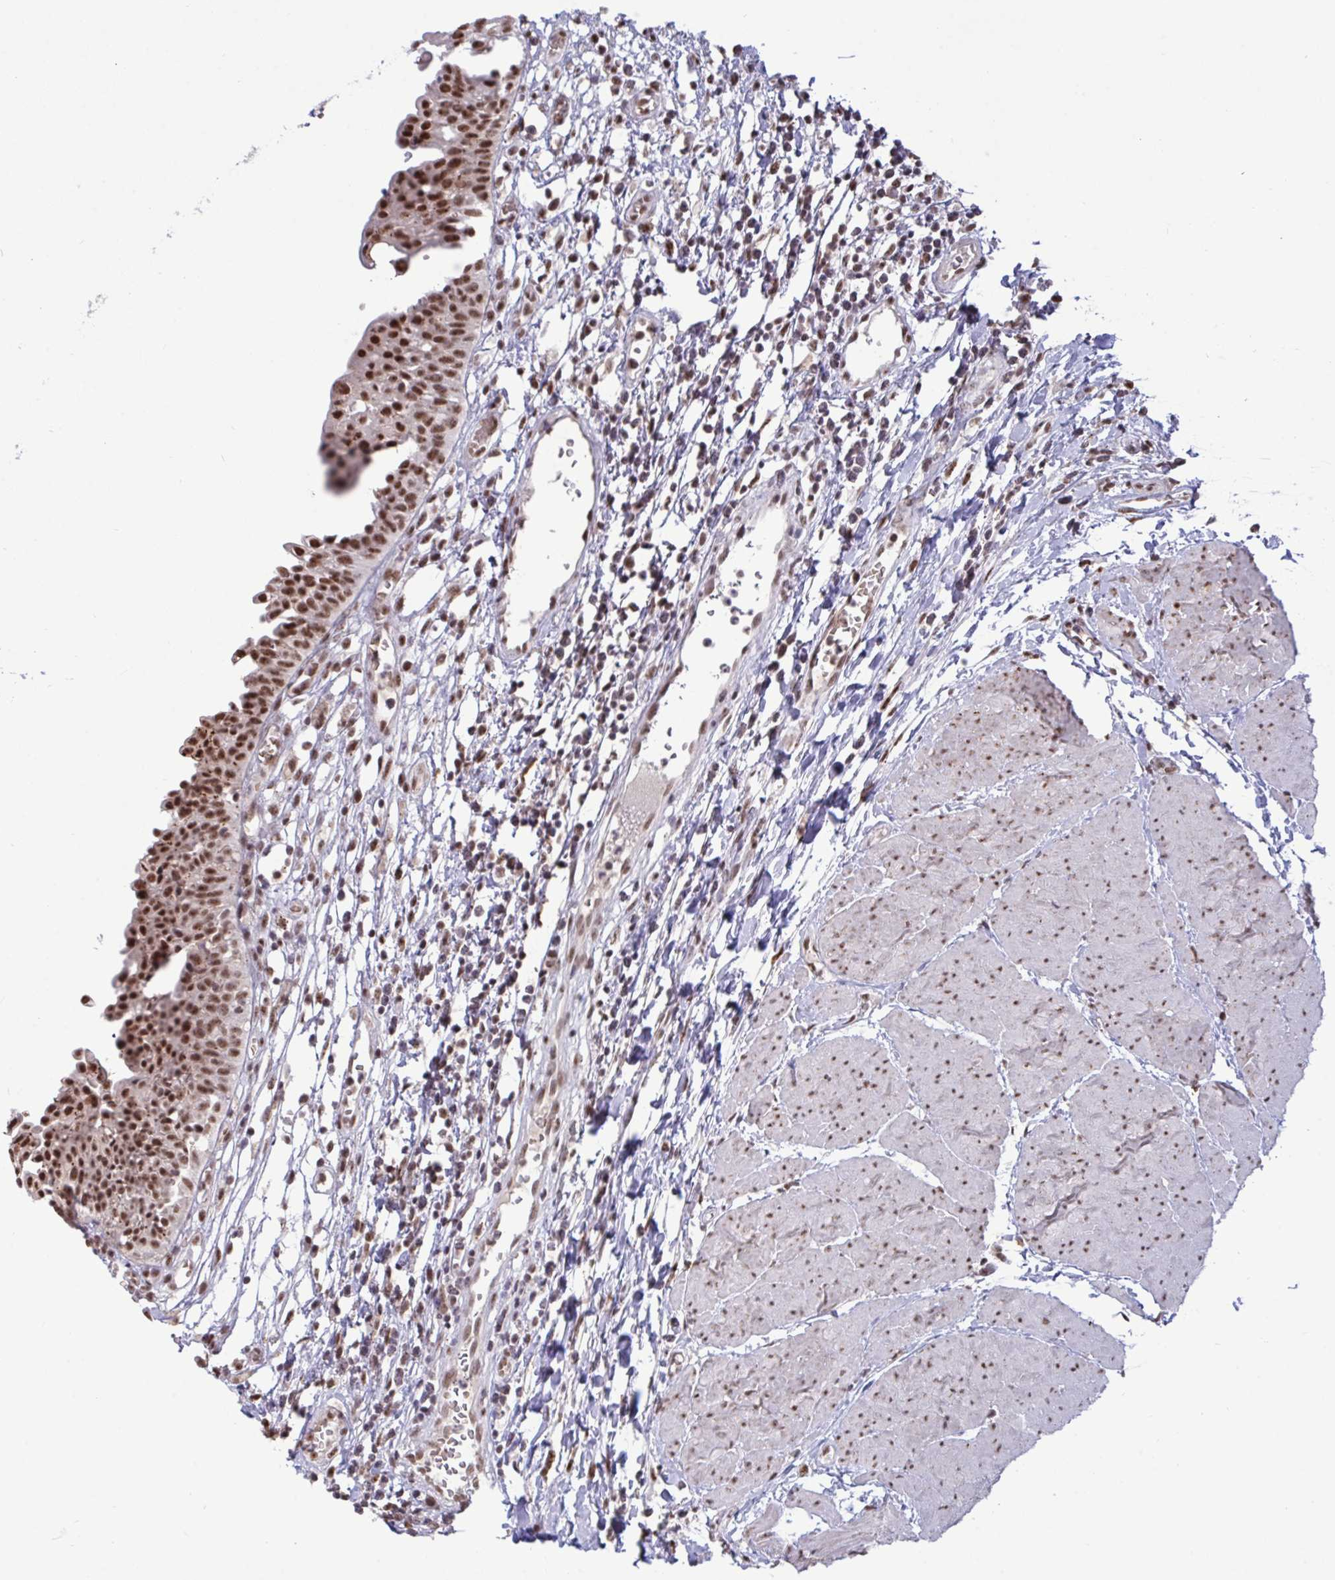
{"staining": {"intensity": "moderate", "quantity": ">75%", "location": "nuclear"}, "tissue": "urinary bladder", "cell_type": "Urothelial cells", "image_type": "normal", "snomed": [{"axis": "morphology", "description": "Normal tissue, NOS"}, {"axis": "topography", "description": "Urinary bladder"}], "caption": "Protein analysis of unremarkable urinary bladder exhibits moderate nuclear positivity in approximately >75% of urothelial cells. (DAB (3,3'-diaminobenzidine) = brown stain, brightfield microscopy at high magnification).", "gene": "PUF60", "patient": {"sex": "male", "age": 64}}